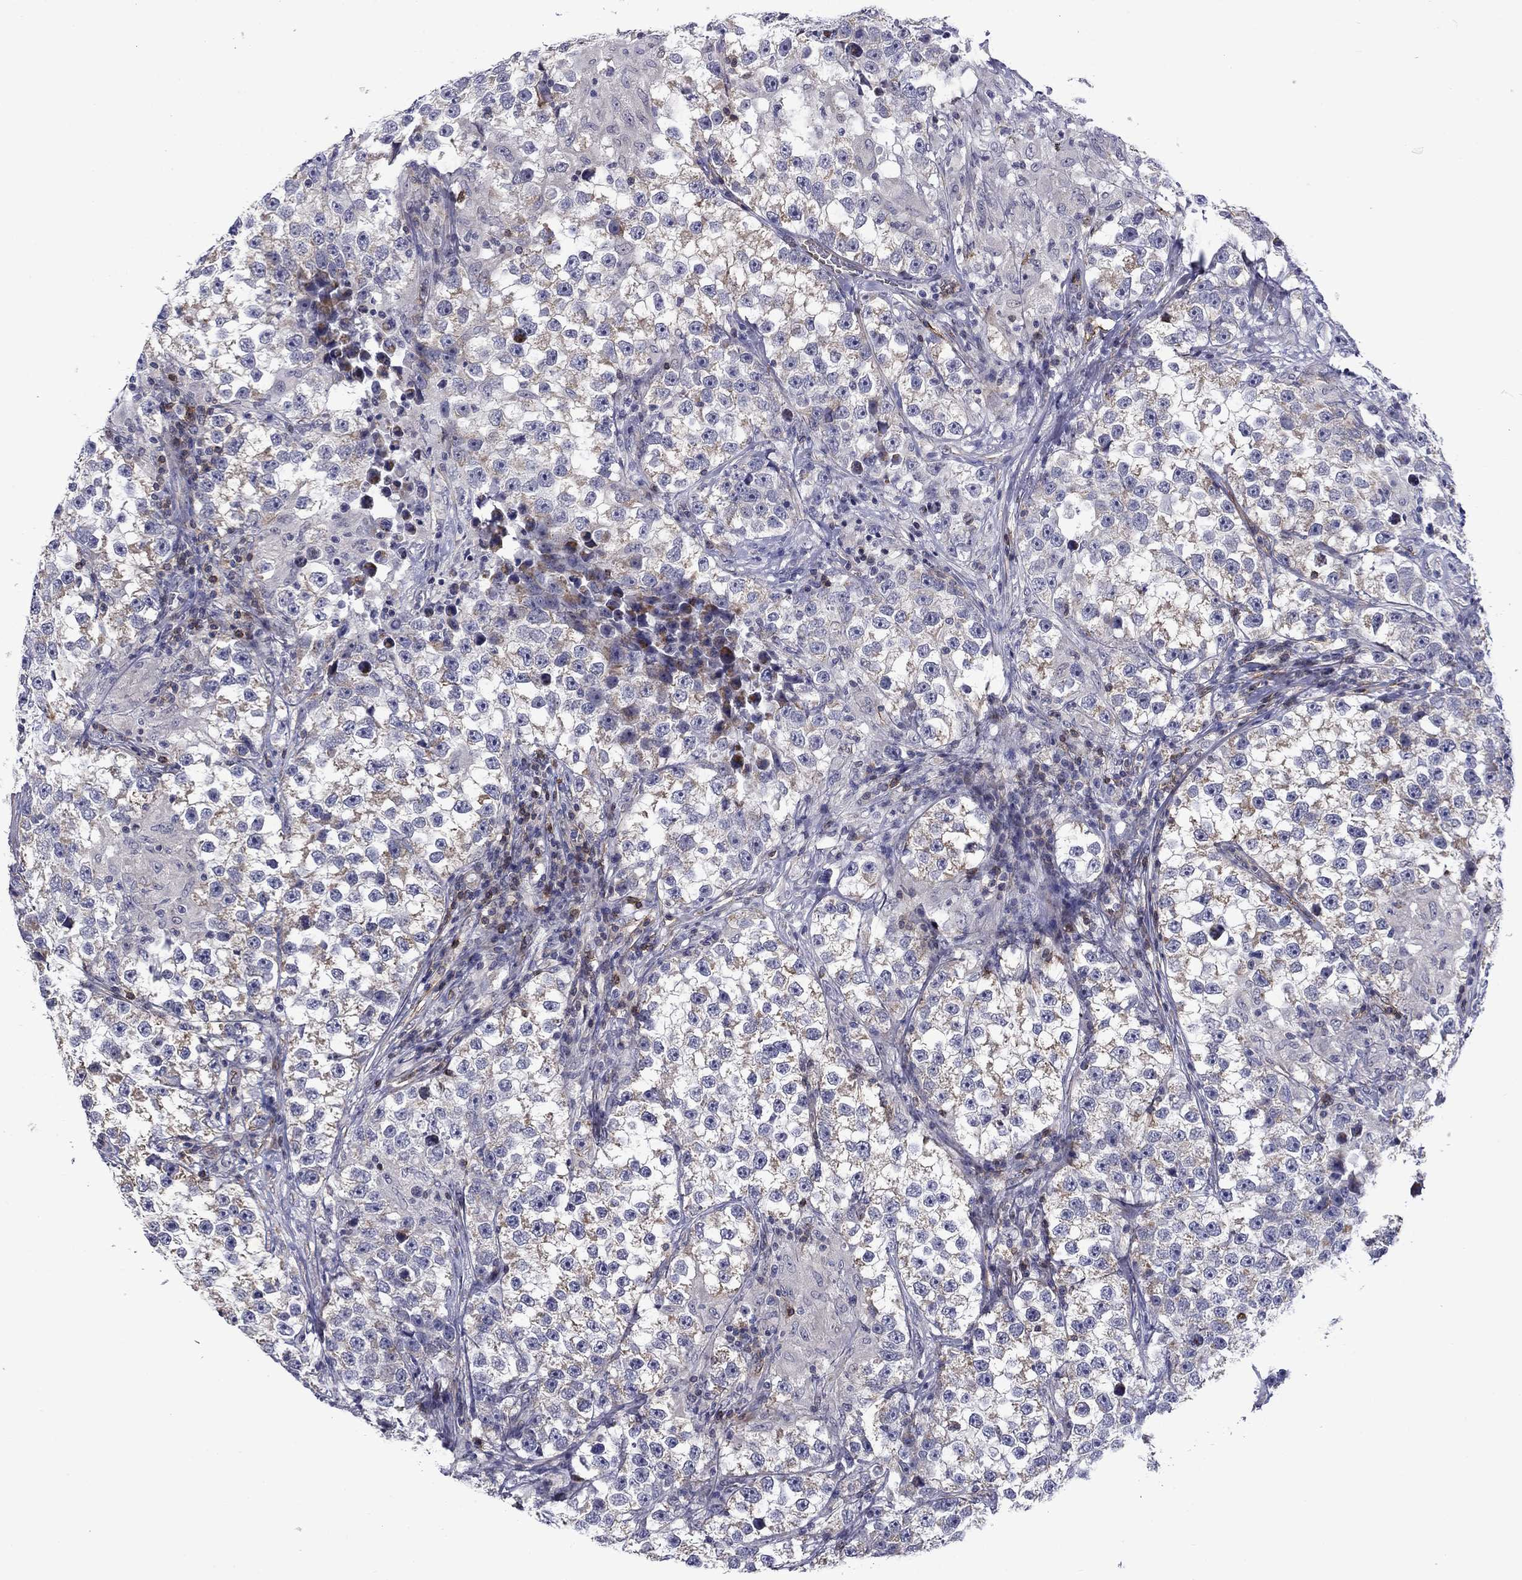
{"staining": {"intensity": "moderate", "quantity": "25%-75%", "location": "cytoplasmic/membranous"}, "tissue": "testis cancer", "cell_type": "Tumor cells", "image_type": "cancer", "snomed": [{"axis": "morphology", "description": "Seminoma, NOS"}, {"axis": "topography", "description": "Testis"}], "caption": "DAB (3,3'-diaminobenzidine) immunohistochemical staining of human testis cancer shows moderate cytoplasmic/membranous protein positivity in about 25%-75% of tumor cells.", "gene": "LMO7", "patient": {"sex": "male", "age": 46}}